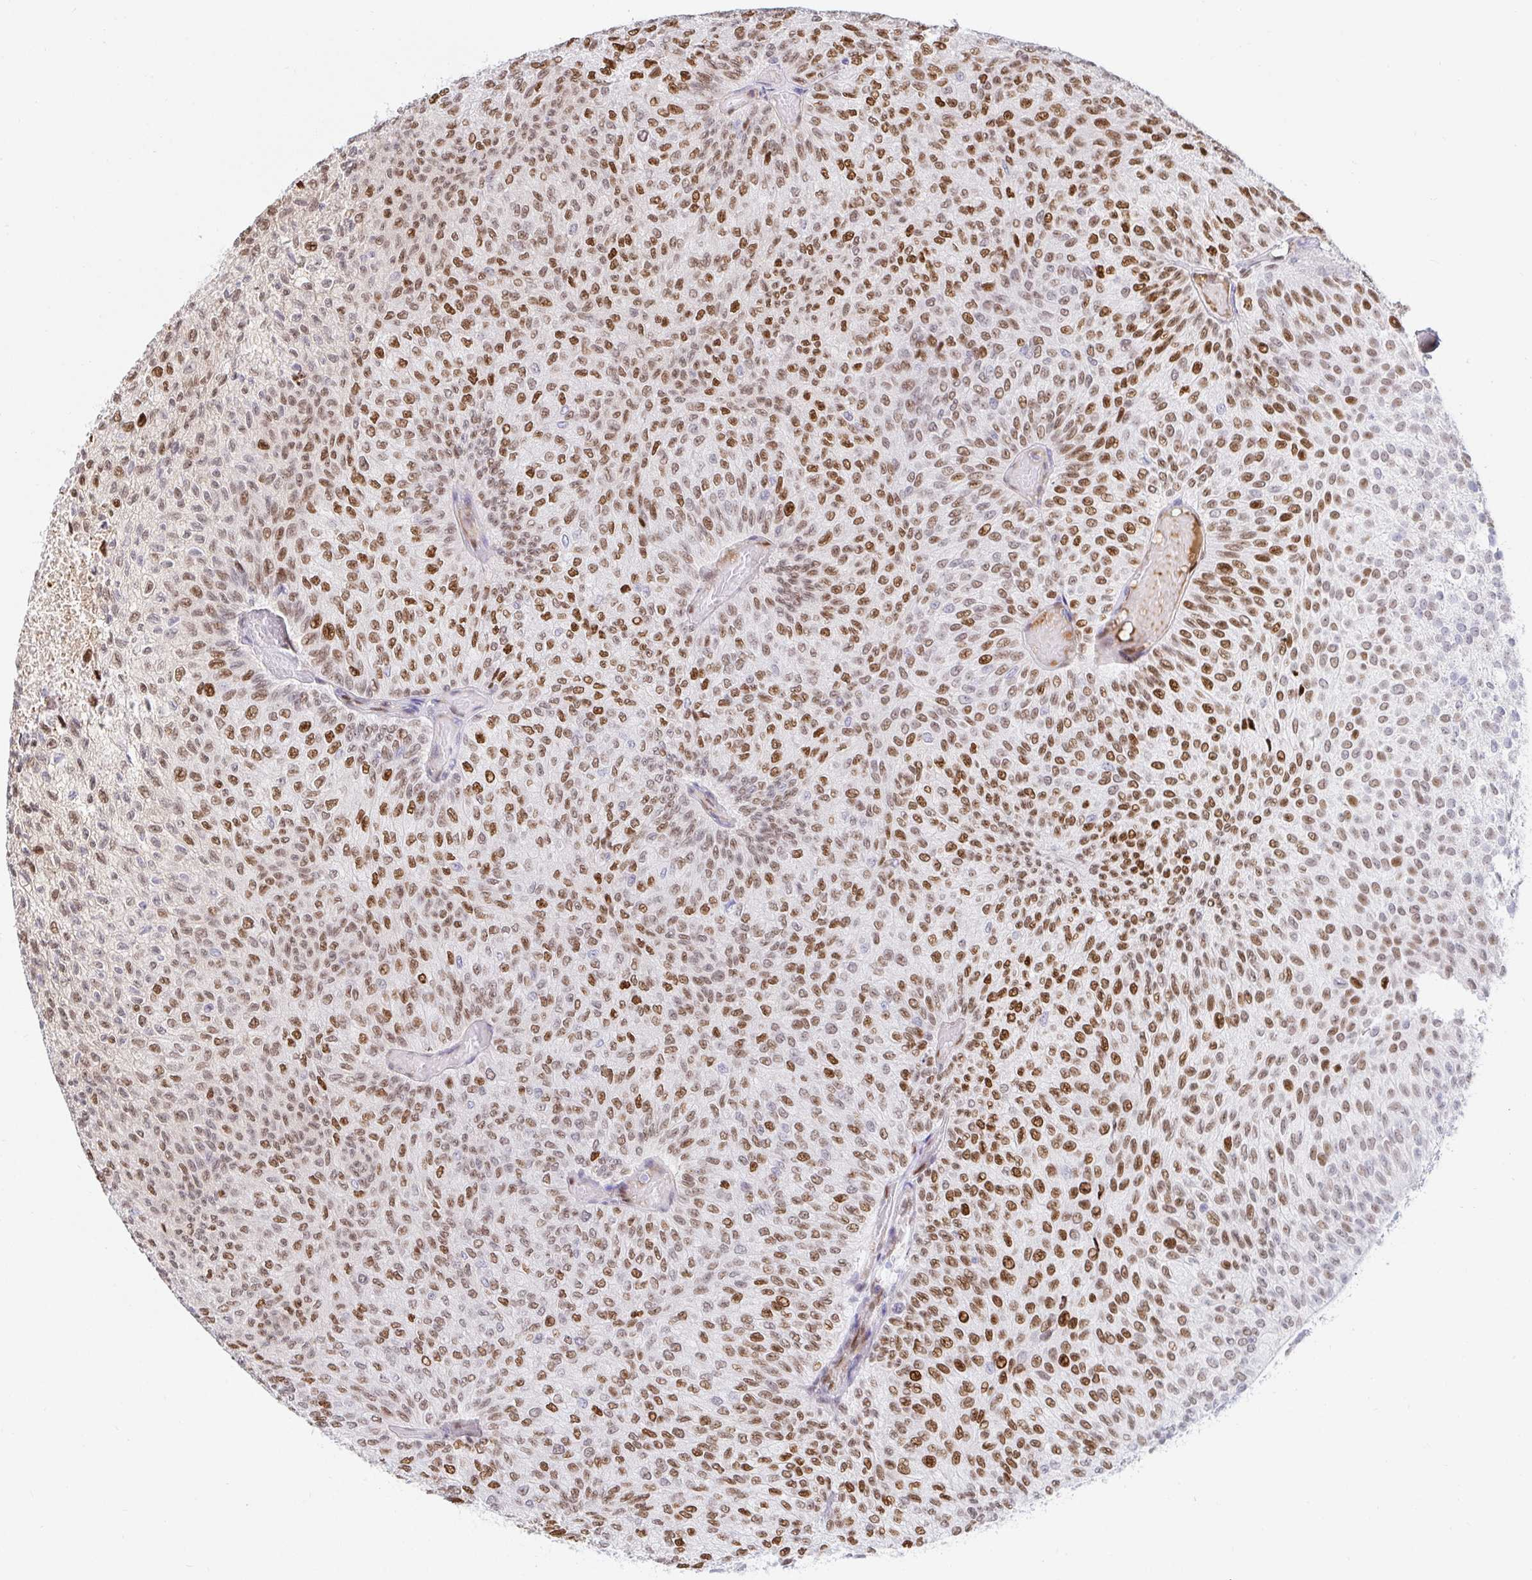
{"staining": {"intensity": "moderate", "quantity": ">75%", "location": "nuclear"}, "tissue": "urothelial cancer", "cell_type": "Tumor cells", "image_type": "cancer", "snomed": [{"axis": "morphology", "description": "Urothelial carcinoma, Low grade"}, {"axis": "topography", "description": "Urinary bladder"}], "caption": "Low-grade urothelial carcinoma stained with immunohistochemistry (IHC) reveals moderate nuclear positivity in about >75% of tumor cells.", "gene": "HINFP", "patient": {"sex": "male", "age": 78}}